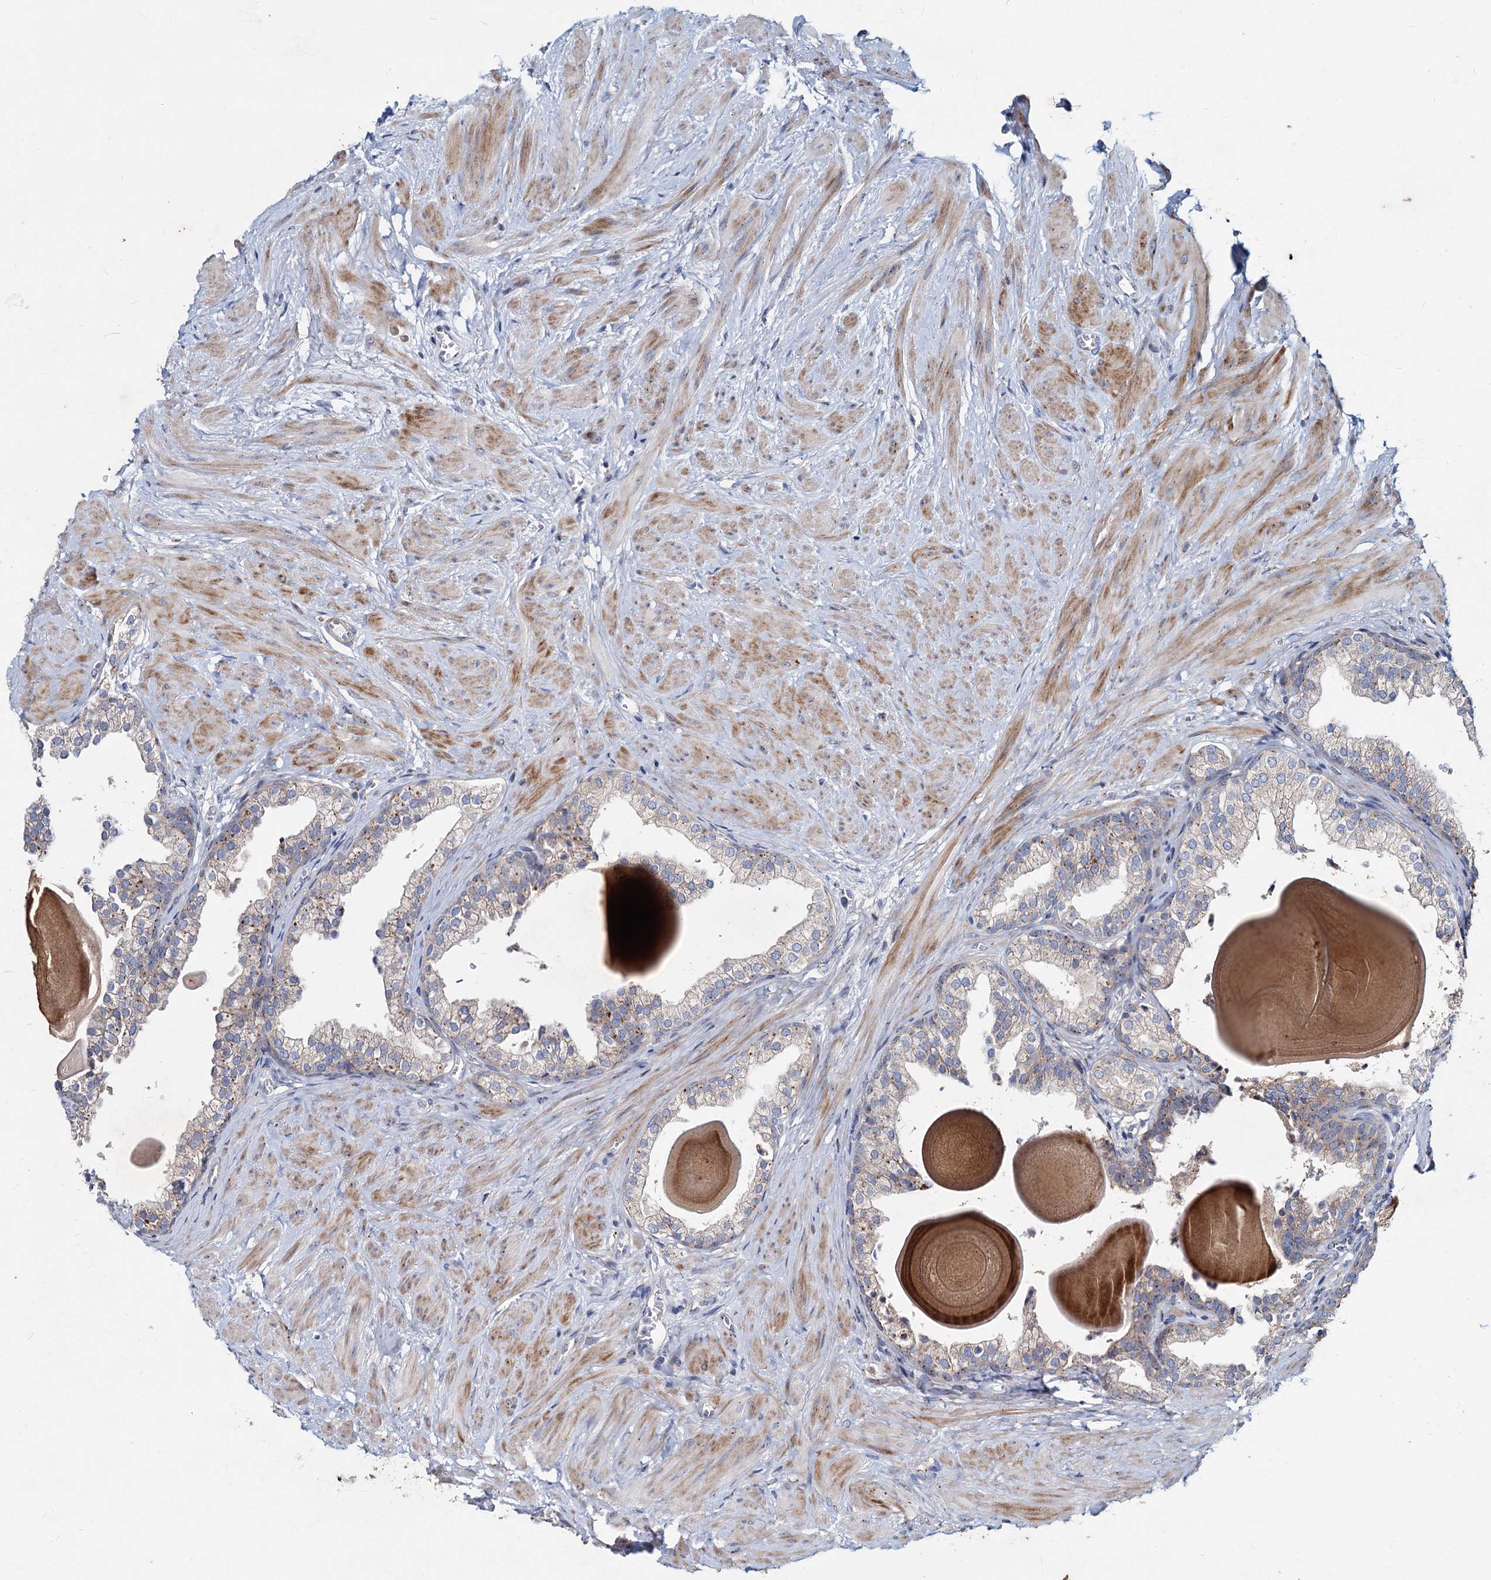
{"staining": {"intensity": "negative", "quantity": "none", "location": "none"}, "tissue": "prostate", "cell_type": "Glandular cells", "image_type": "normal", "snomed": [{"axis": "morphology", "description": "Normal tissue, NOS"}, {"axis": "topography", "description": "Prostate"}], "caption": "Human prostate stained for a protein using IHC shows no expression in glandular cells.", "gene": "AGBL4", "patient": {"sex": "male", "age": 48}}